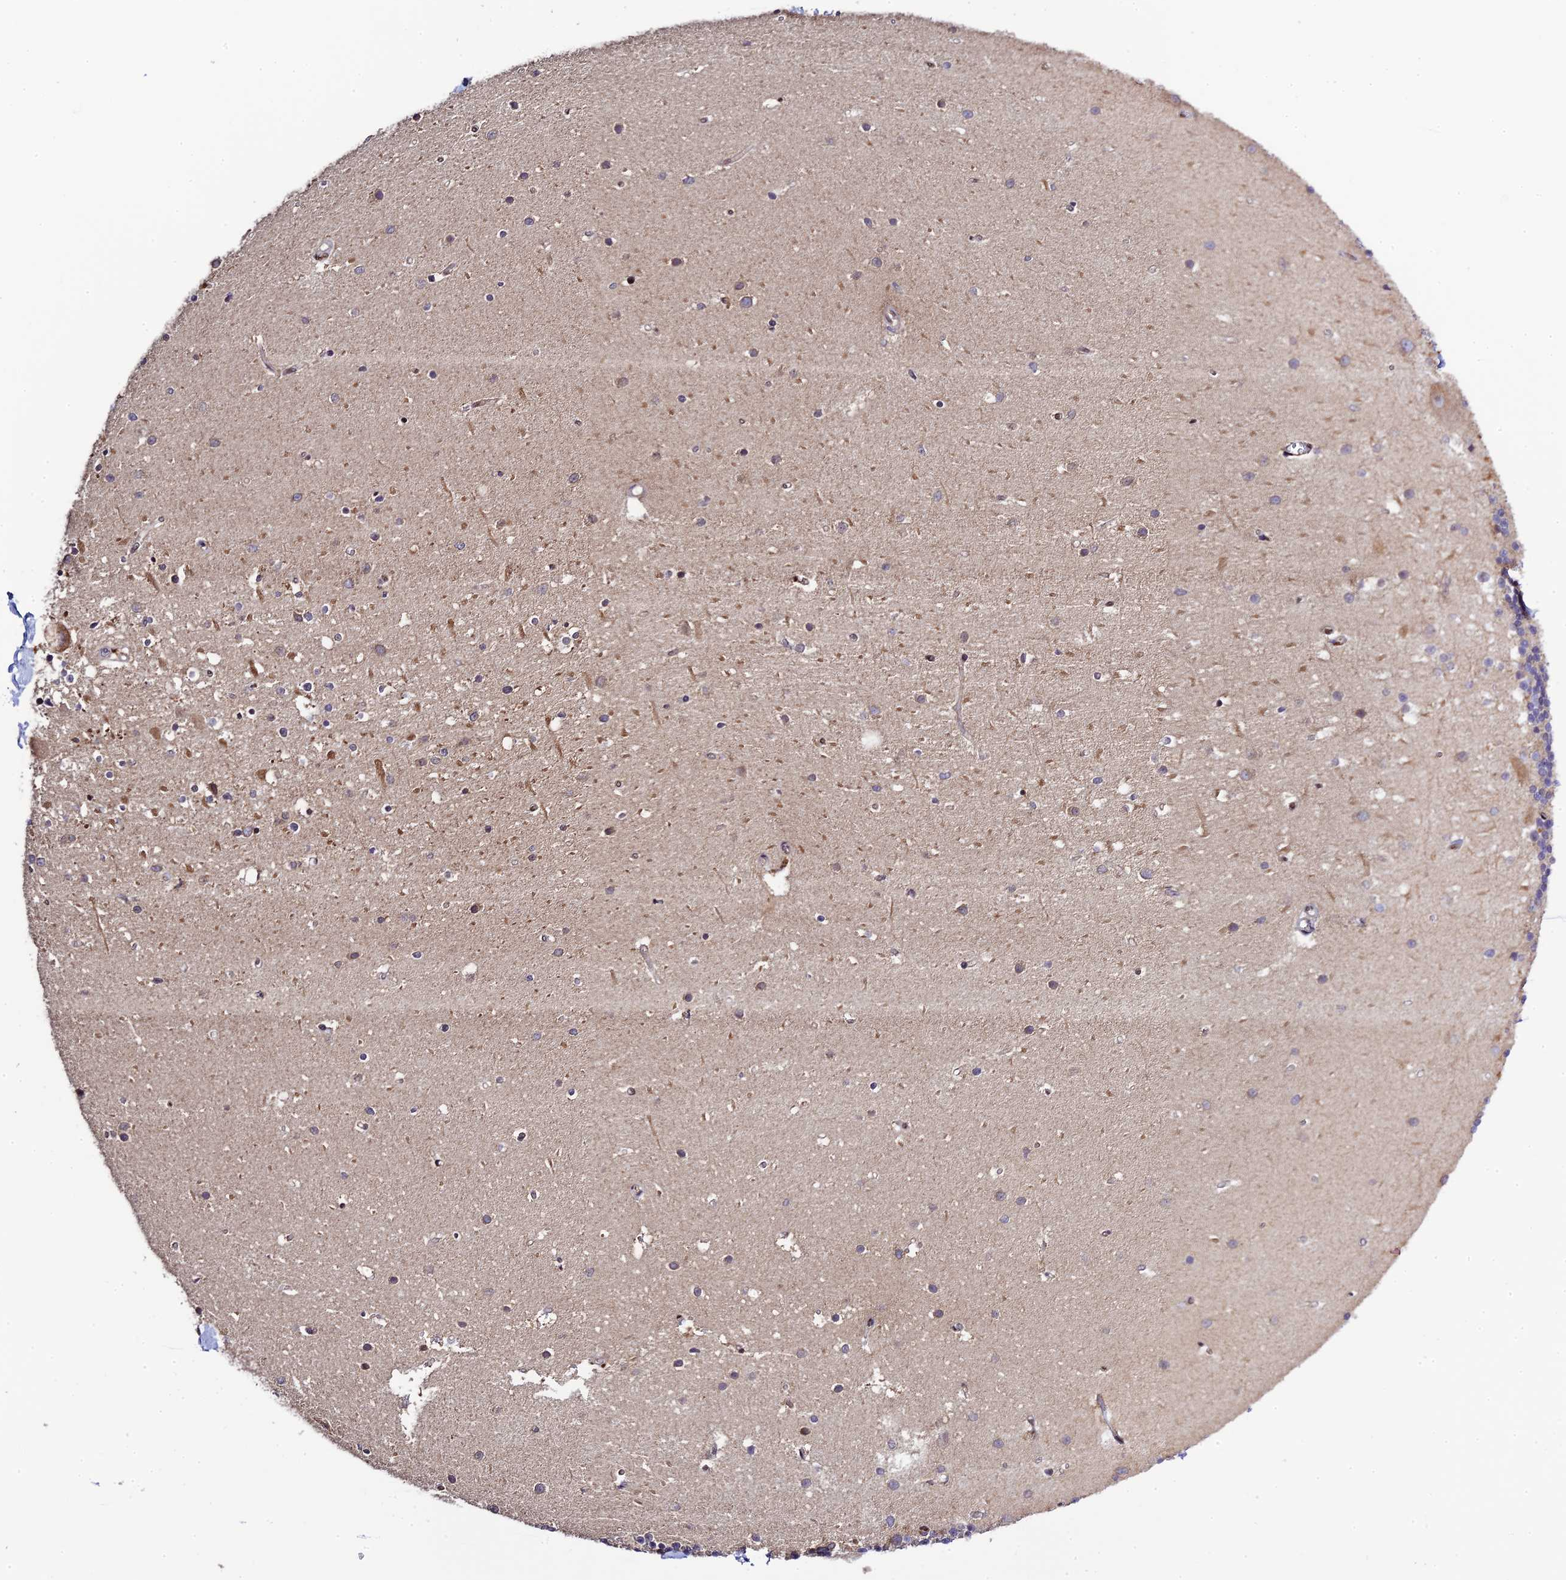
{"staining": {"intensity": "negative", "quantity": "none", "location": "none"}, "tissue": "cerebellum", "cell_type": "Cells in granular layer", "image_type": "normal", "snomed": [{"axis": "morphology", "description": "Normal tissue, NOS"}, {"axis": "topography", "description": "Cerebellum"}], "caption": "This histopathology image is of benign cerebellum stained with immunohistochemistry to label a protein in brown with the nuclei are counter-stained blue. There is no expression in cells in granular layer. Nuclei are stained in blue.", "gene": "P3H3", "patient": {"sex": "male", "age": 54}}